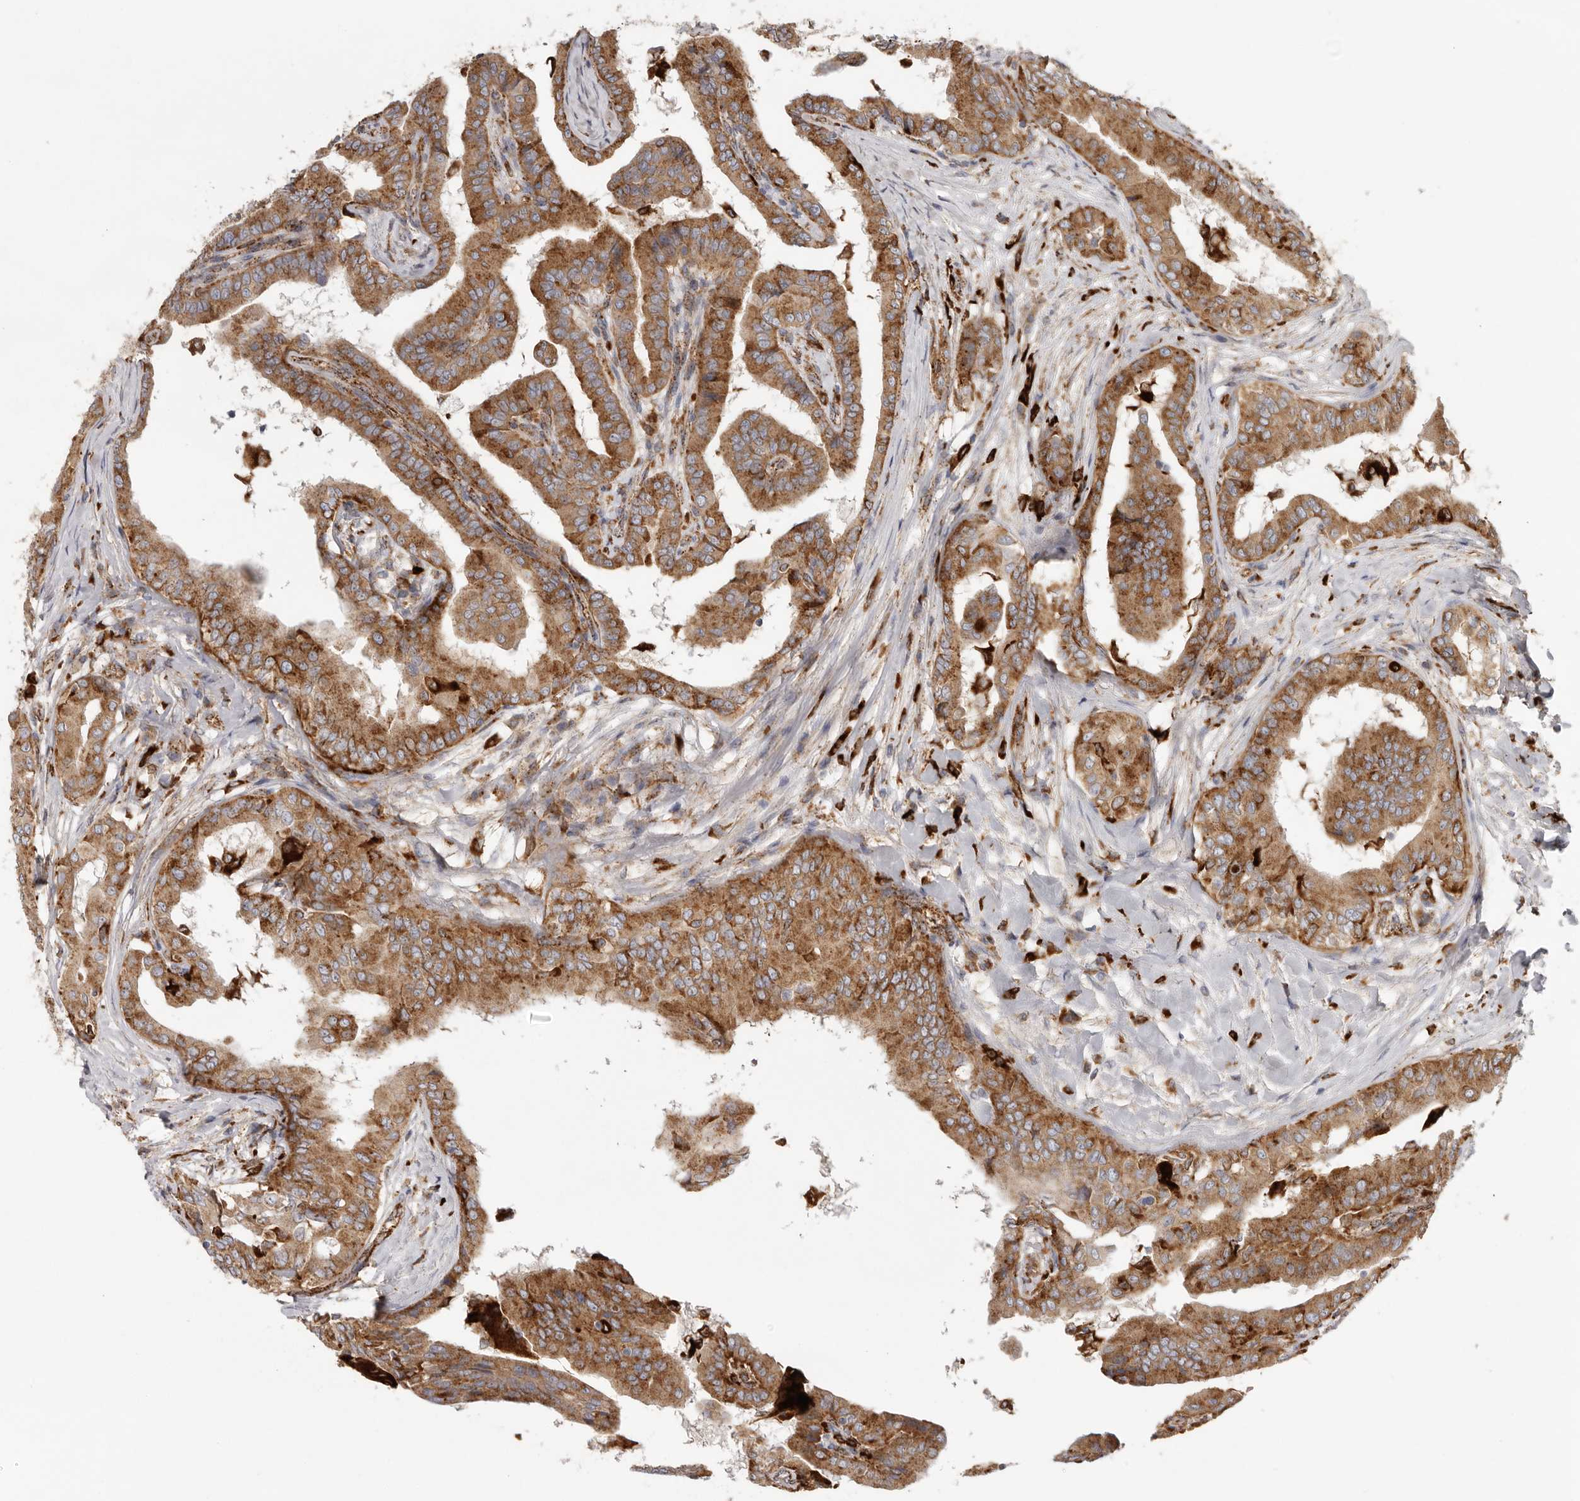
{"staining": {"intensity": "moderate", "quantity": ">75%", "location": "cytoplasmic/membranous"}, "tissue": "thyroid cancer", "cell_type": "Tumor cells", "image_type": "cancer", "snomed": [{"axis": "morphology", "description": "Papillary adenocarcinoma, NOS"}, {"axis": "topography", "description": "Thyroid gland"}], "caption": "This photomicrograph exhibits IHC staining of thyroid cancer, with medium moderate cytoplasmic/membranous positivity in about >75% of tumor cells.", "gene": "GRN", "patient": {"sex": "male", "age": 33}}